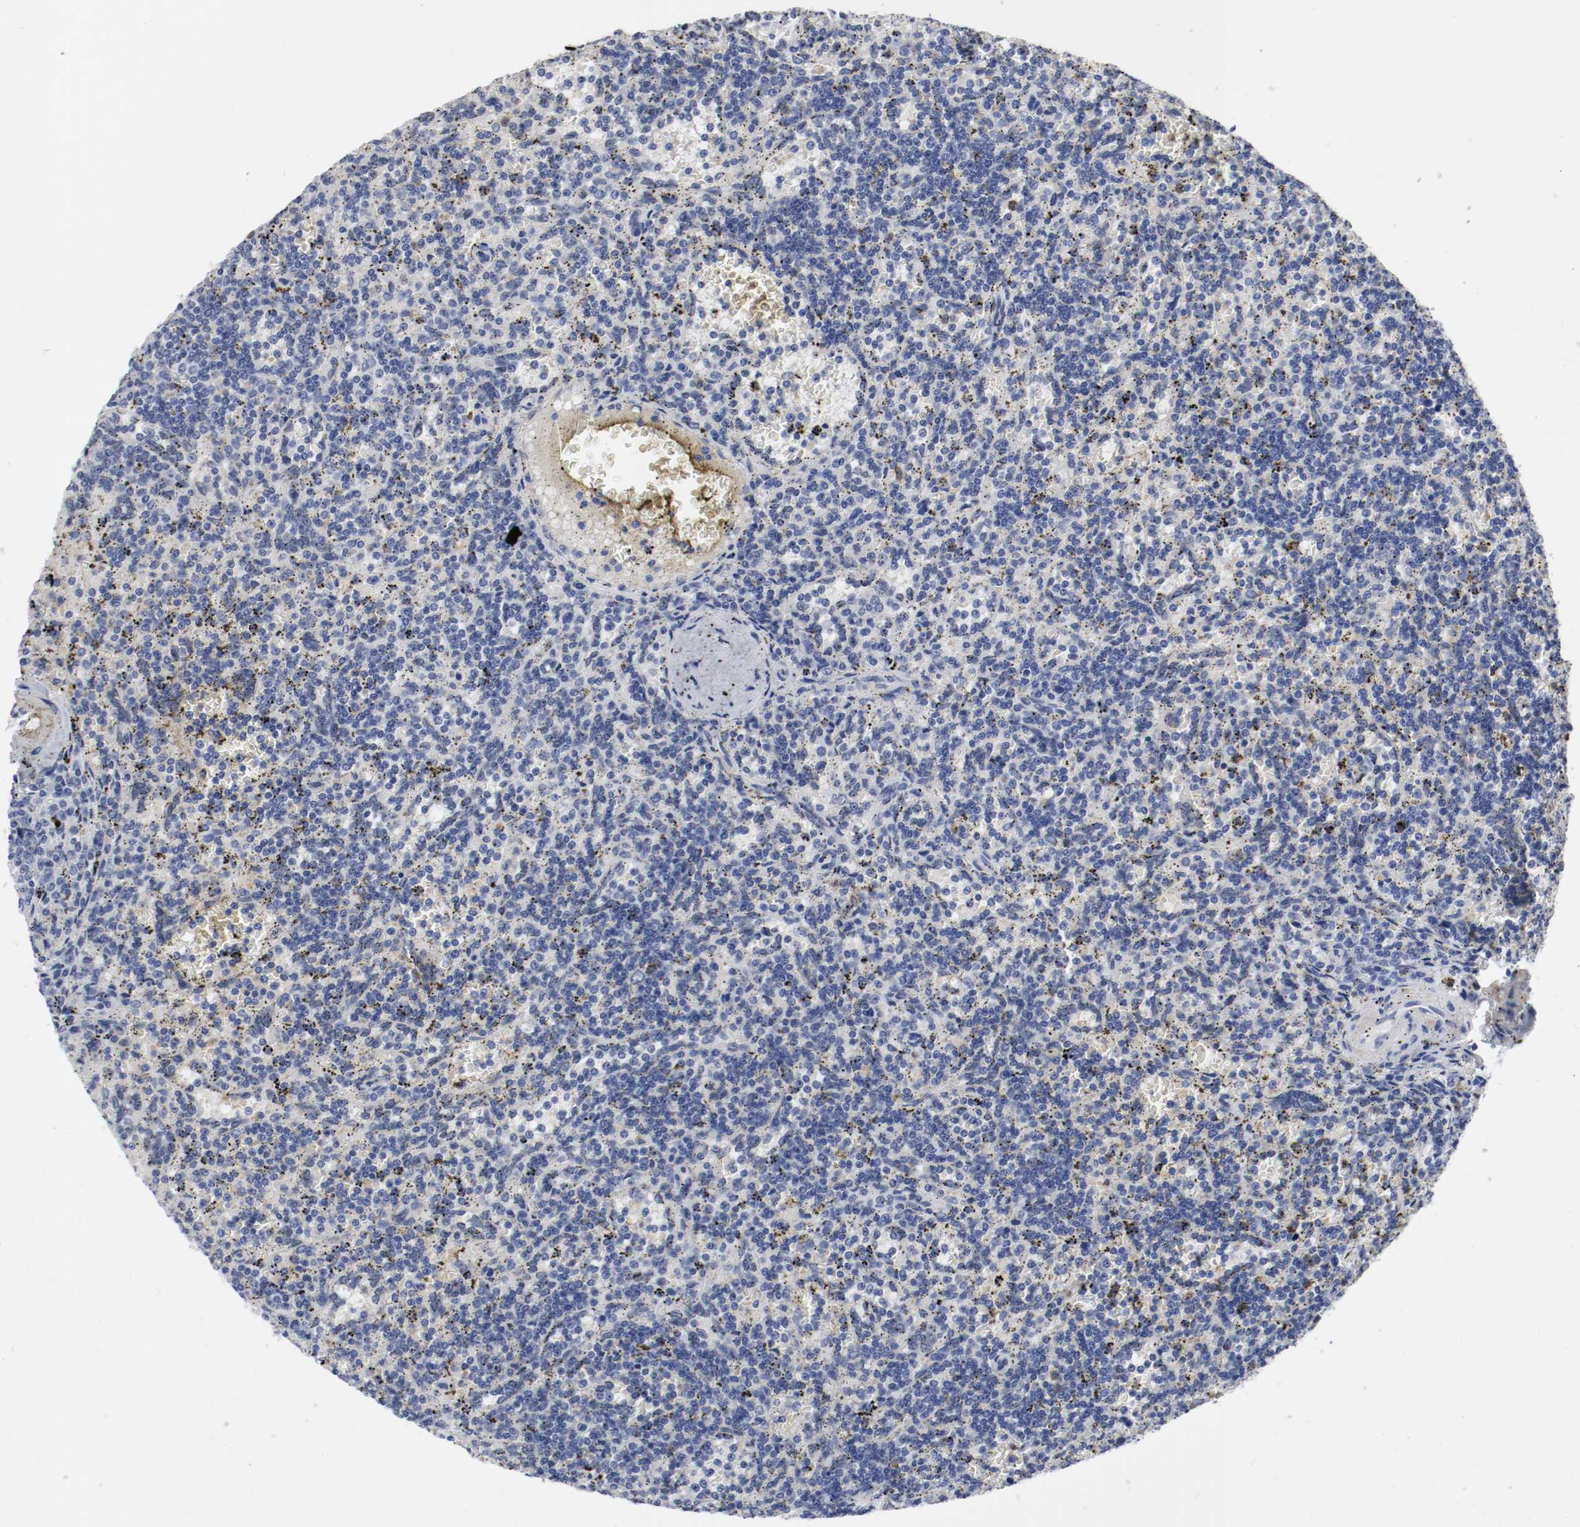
{"staining": {"intensity": "negative", "quantity": "none", "location": "none"}, "tissue": "lymphoma", "cell_type": "Tumor cells", "image_type": "cancer", "snomed": [{"axis": "morphology", "description": "Malignant lymphoma, non-Hodgkin's type, Low grade"}, {"axis": "topography", "description": "Spleen"}], "caption": "The image exhibits no significant positivity in tumor cells of lymphoma.", "gene": "KIT", "patient": {"sex": "male", "age": 73}}